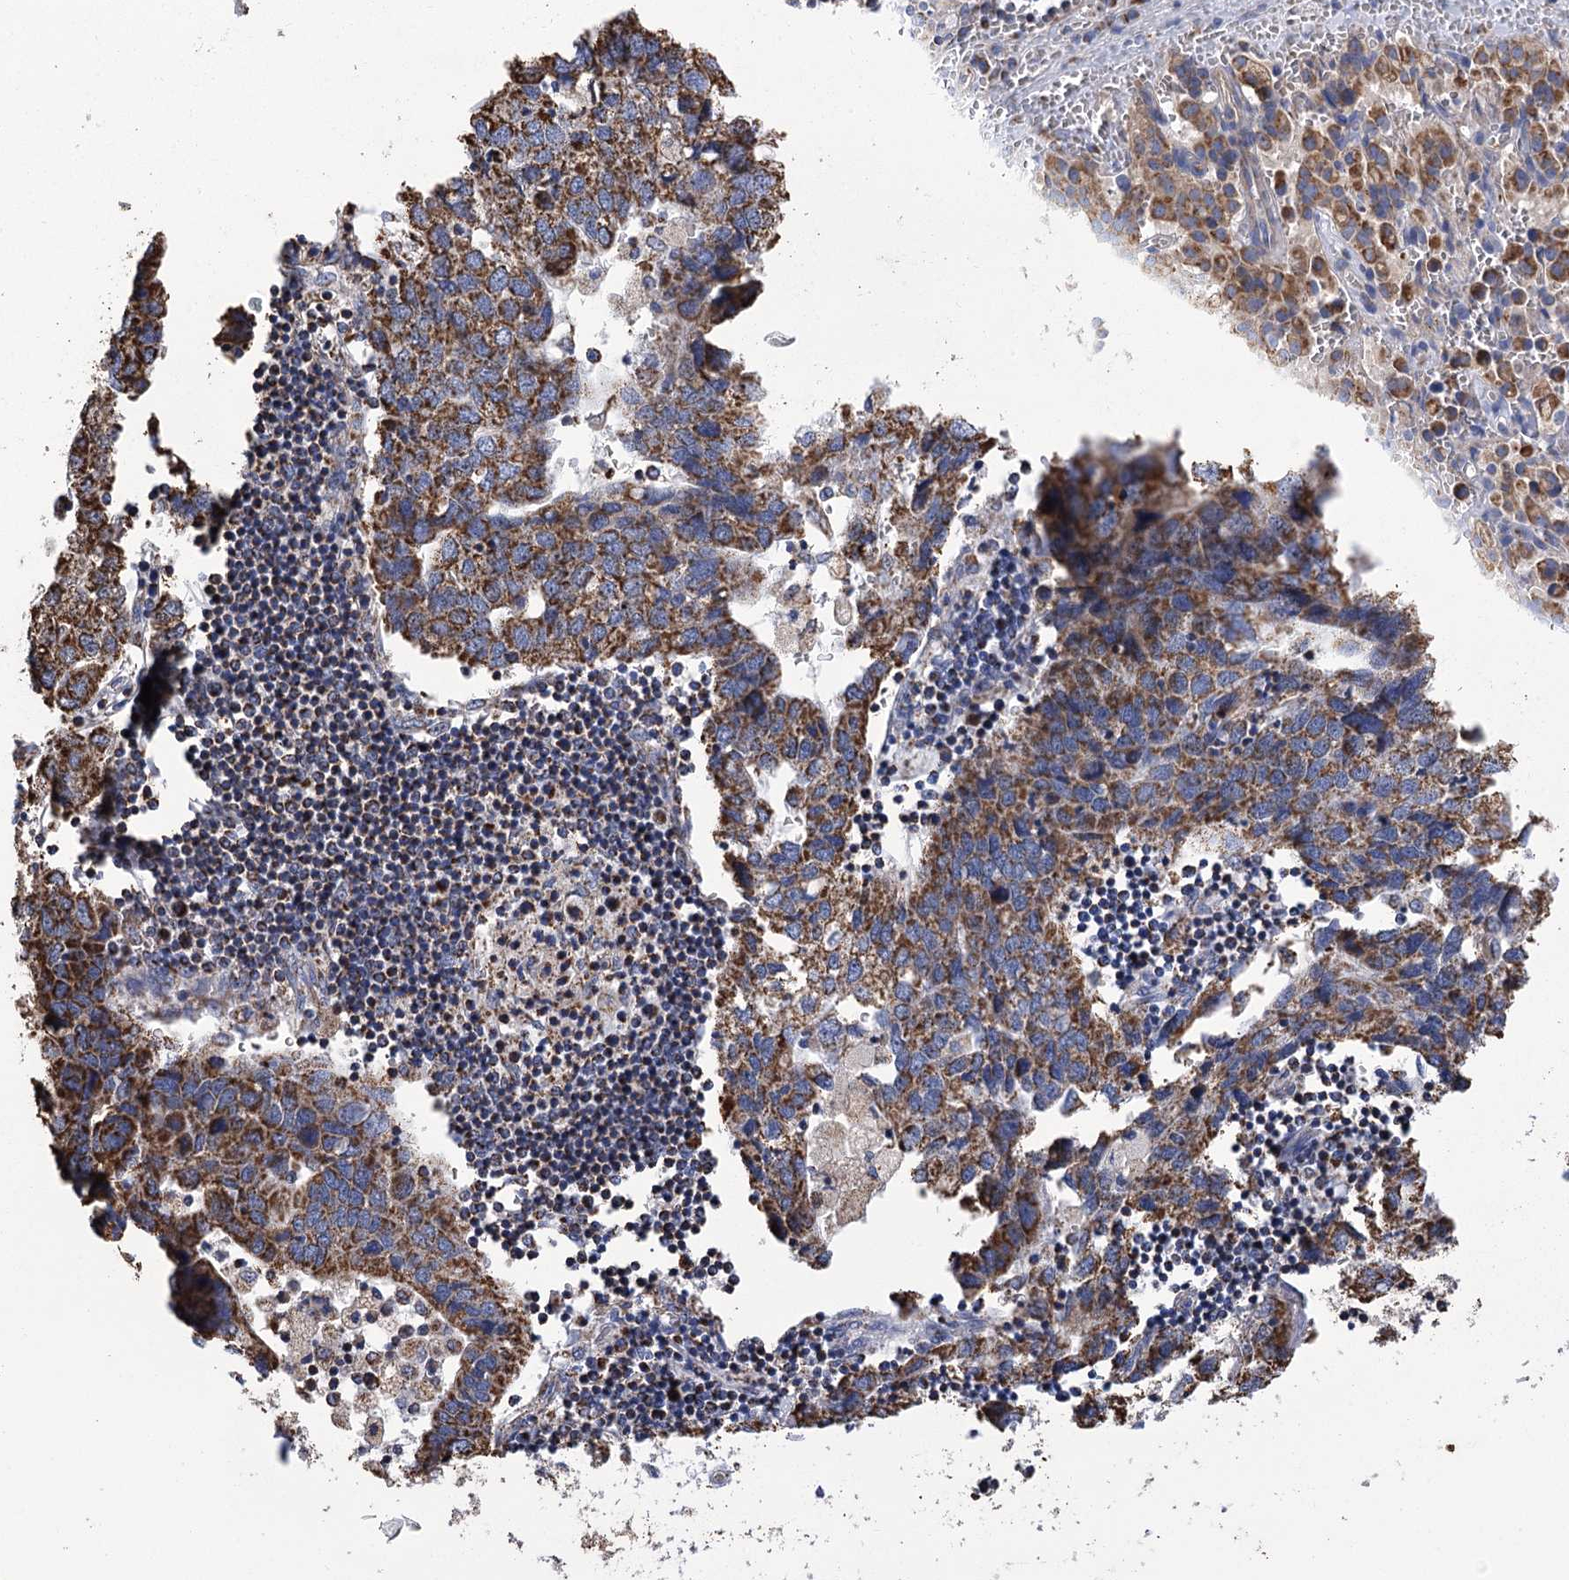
{"staining": {"intensity": "moderate", "quantity": ">75%", "location": "cytoplasmic/membranous"}, "tissue": "pancreatic cancer", "cell_type": "Tumor cells", "image_type": "cancer", "snomed": [{"axis": "morphology", "description": "Adenocarcinoma, NOS"}, {"axis": "topography", "description": "Pancreas"}], "caption": "Tumor cells exhibit medium levels of moderate cytoplasmic/membranous expression in about >75% of cells in human pancreatic adenocarcinoma.", "gene": "CCDC73", "patient": {"sex": "male", "age": 65}}